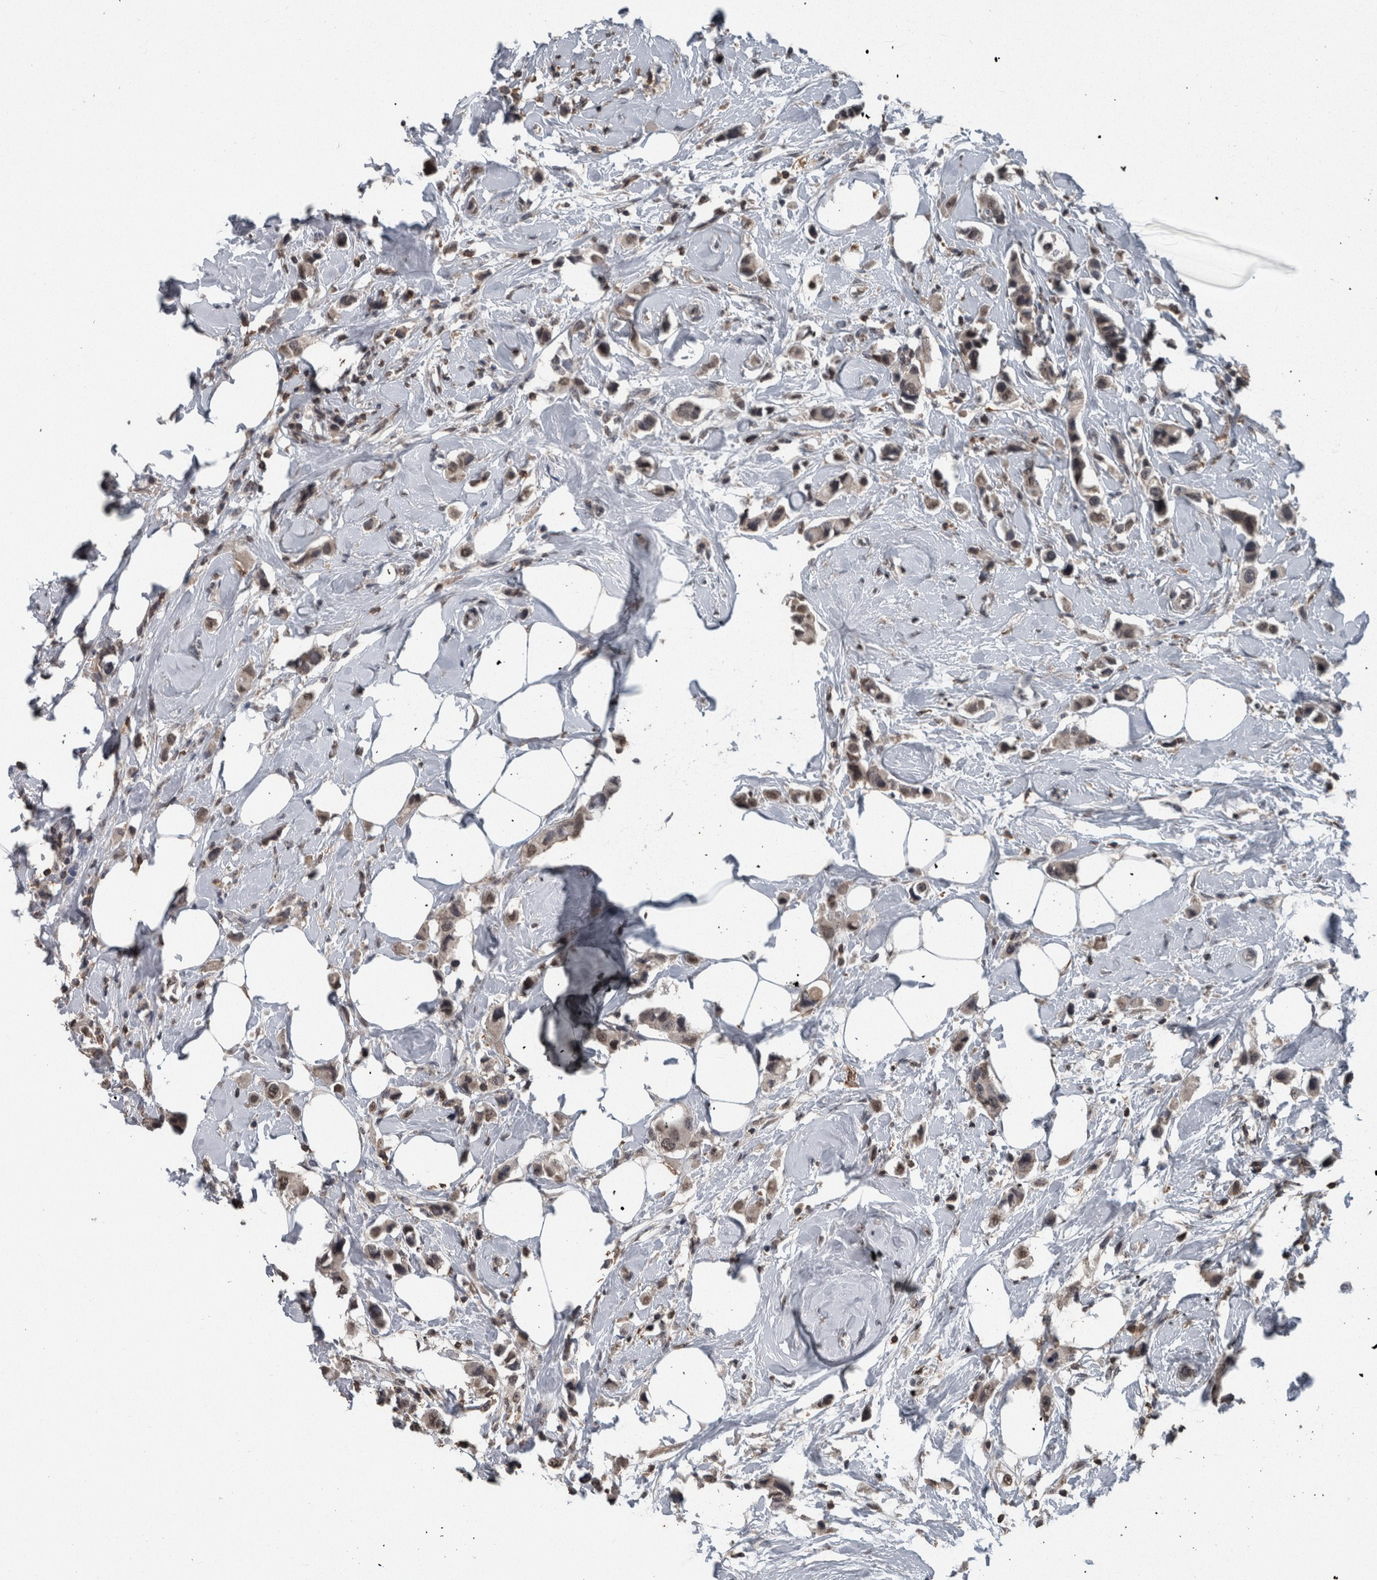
{"staining": {"intensity": "weak", "quantity": "25%-75%", "location": "nuclear"}, "tissue": "breast cancer", "cell_type": "Tumor cells", "image_type": "cancer", "snomed": [{"axis": "morphology", "description": "Normal tissue, NOS"}, {"axis": "morphology", "description": "Duct carcinoma"}, {"axis": "topography", "description": "Breast"}], "caption": "Immunohistochemistry (IHC) image of breast intraductal carcinoma stained for a protein (brown), which reveals low levels of weak nuclear expression in approximately 25%-75% of tumor cells.", "gene": "MAFF", "patient": {"sex": "female", "age": 50}}